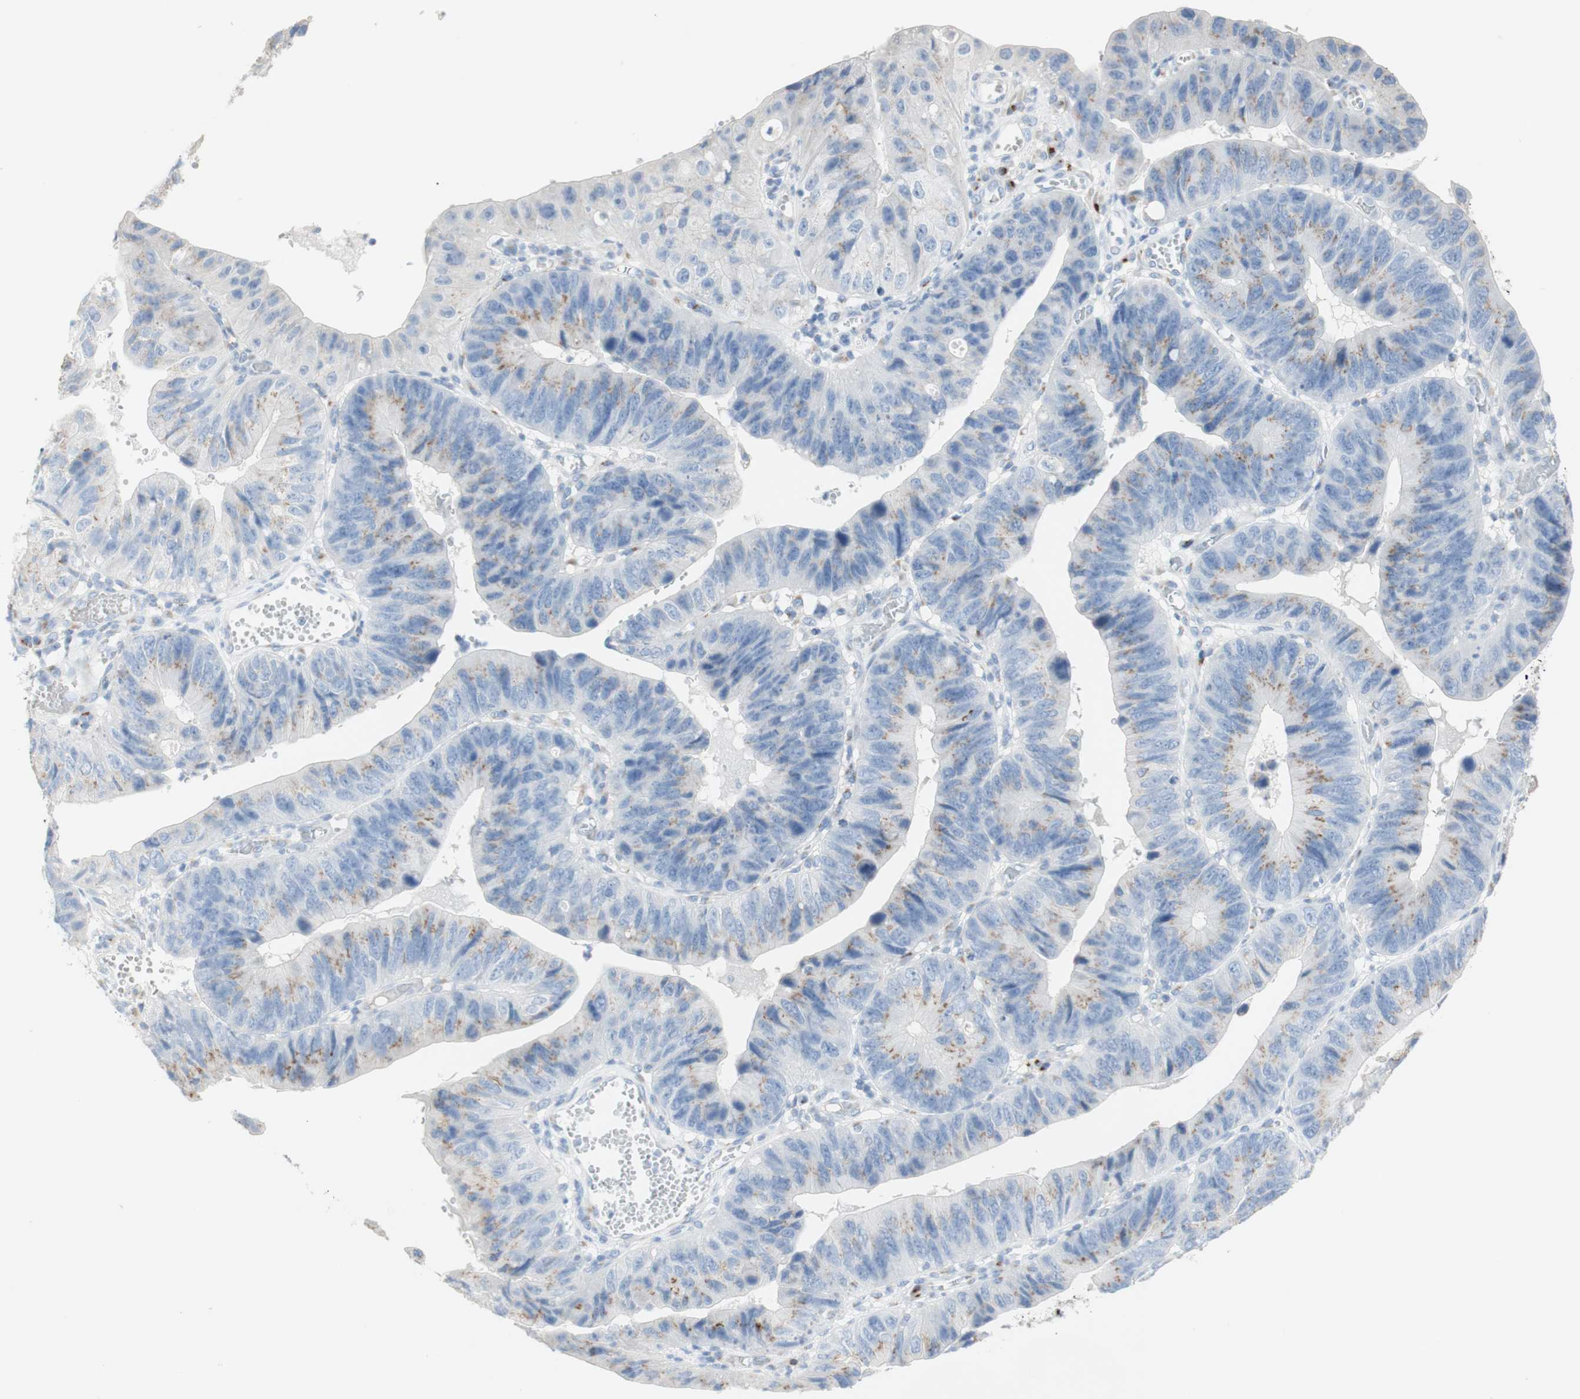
{"staining": {"intensity": "moderate", "quantity": "25%-75%", "location": "cytoplasmic/membranous"}, "tissue": "stomach cancer", "cell_type": "Tumor cells", "image_type": "cancer", "snomed": [{"axis": "morphology", "description": "Adenocarcinoma, NOS"}, {"axis": "topography", "description": "Stomach"}], "caption": "Protein analysis of stomach cancer tissue demonstrates moderate cytoplasmic/membranous positivity in approximately 25%-75% of tumor cells.", "gene": "MANEA", "patient": {"sex": "male", "age": 59}}